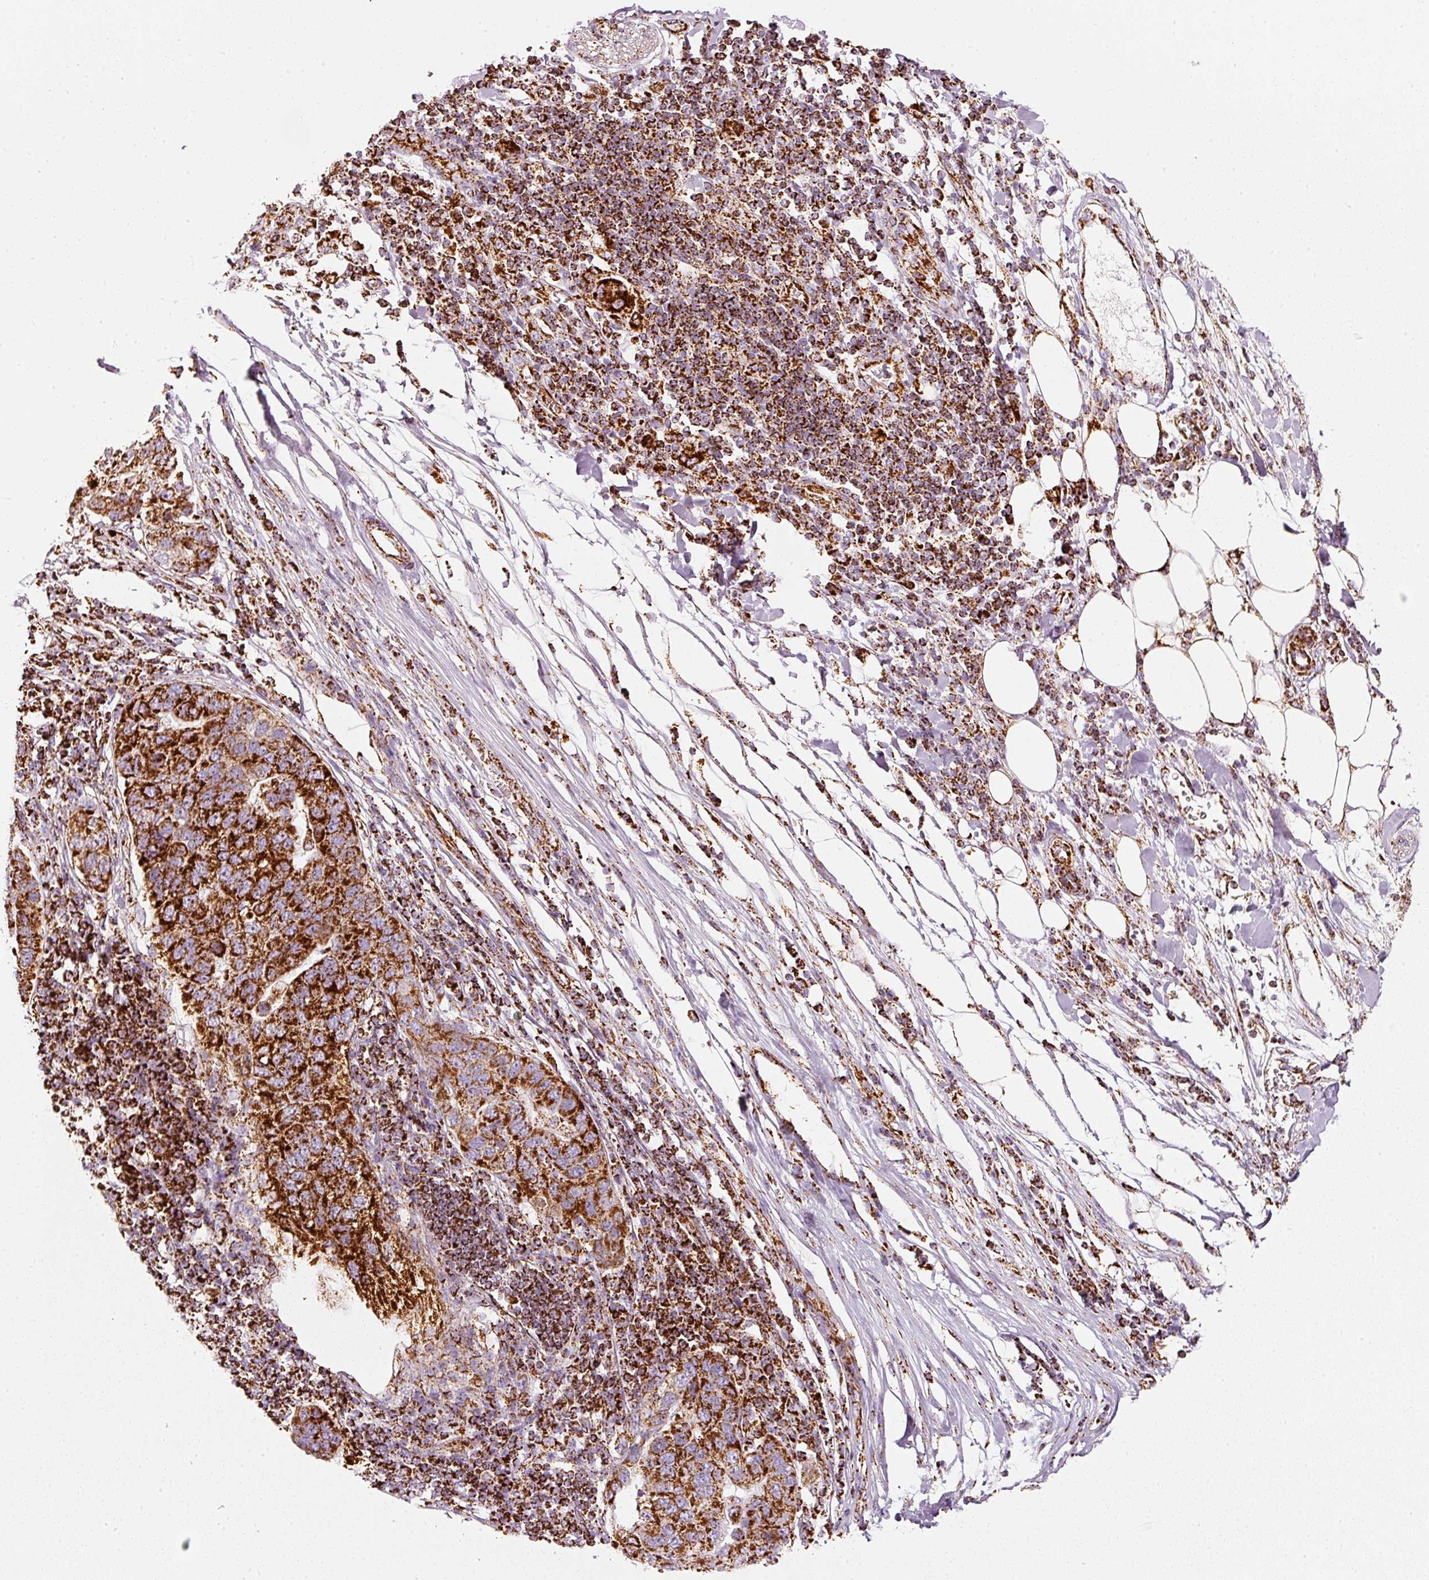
{"staining": {"intensity": "strong", "quantity": ">75%", "location": "cytoplasmic/membranous"}, "tissue": "pancreatic cancer", "cell_type": "Tumor cells", "image_type": "cancer", "snomed": [{"axis": "morphology", "description": "Adenocarcinoma, NOS"}, {"axis": "topography", "description": "Pancreas"}], "caption": "Approximately >75% of tumor cells in pancreatic cancer (adenocarcinoma) exhibit strong cytoplasmic/membranous protein positivity as visualized by brown immunohistochemical staining.", "gene": "MT-CO2", "patient": {"sex": "female", "age": 61}}